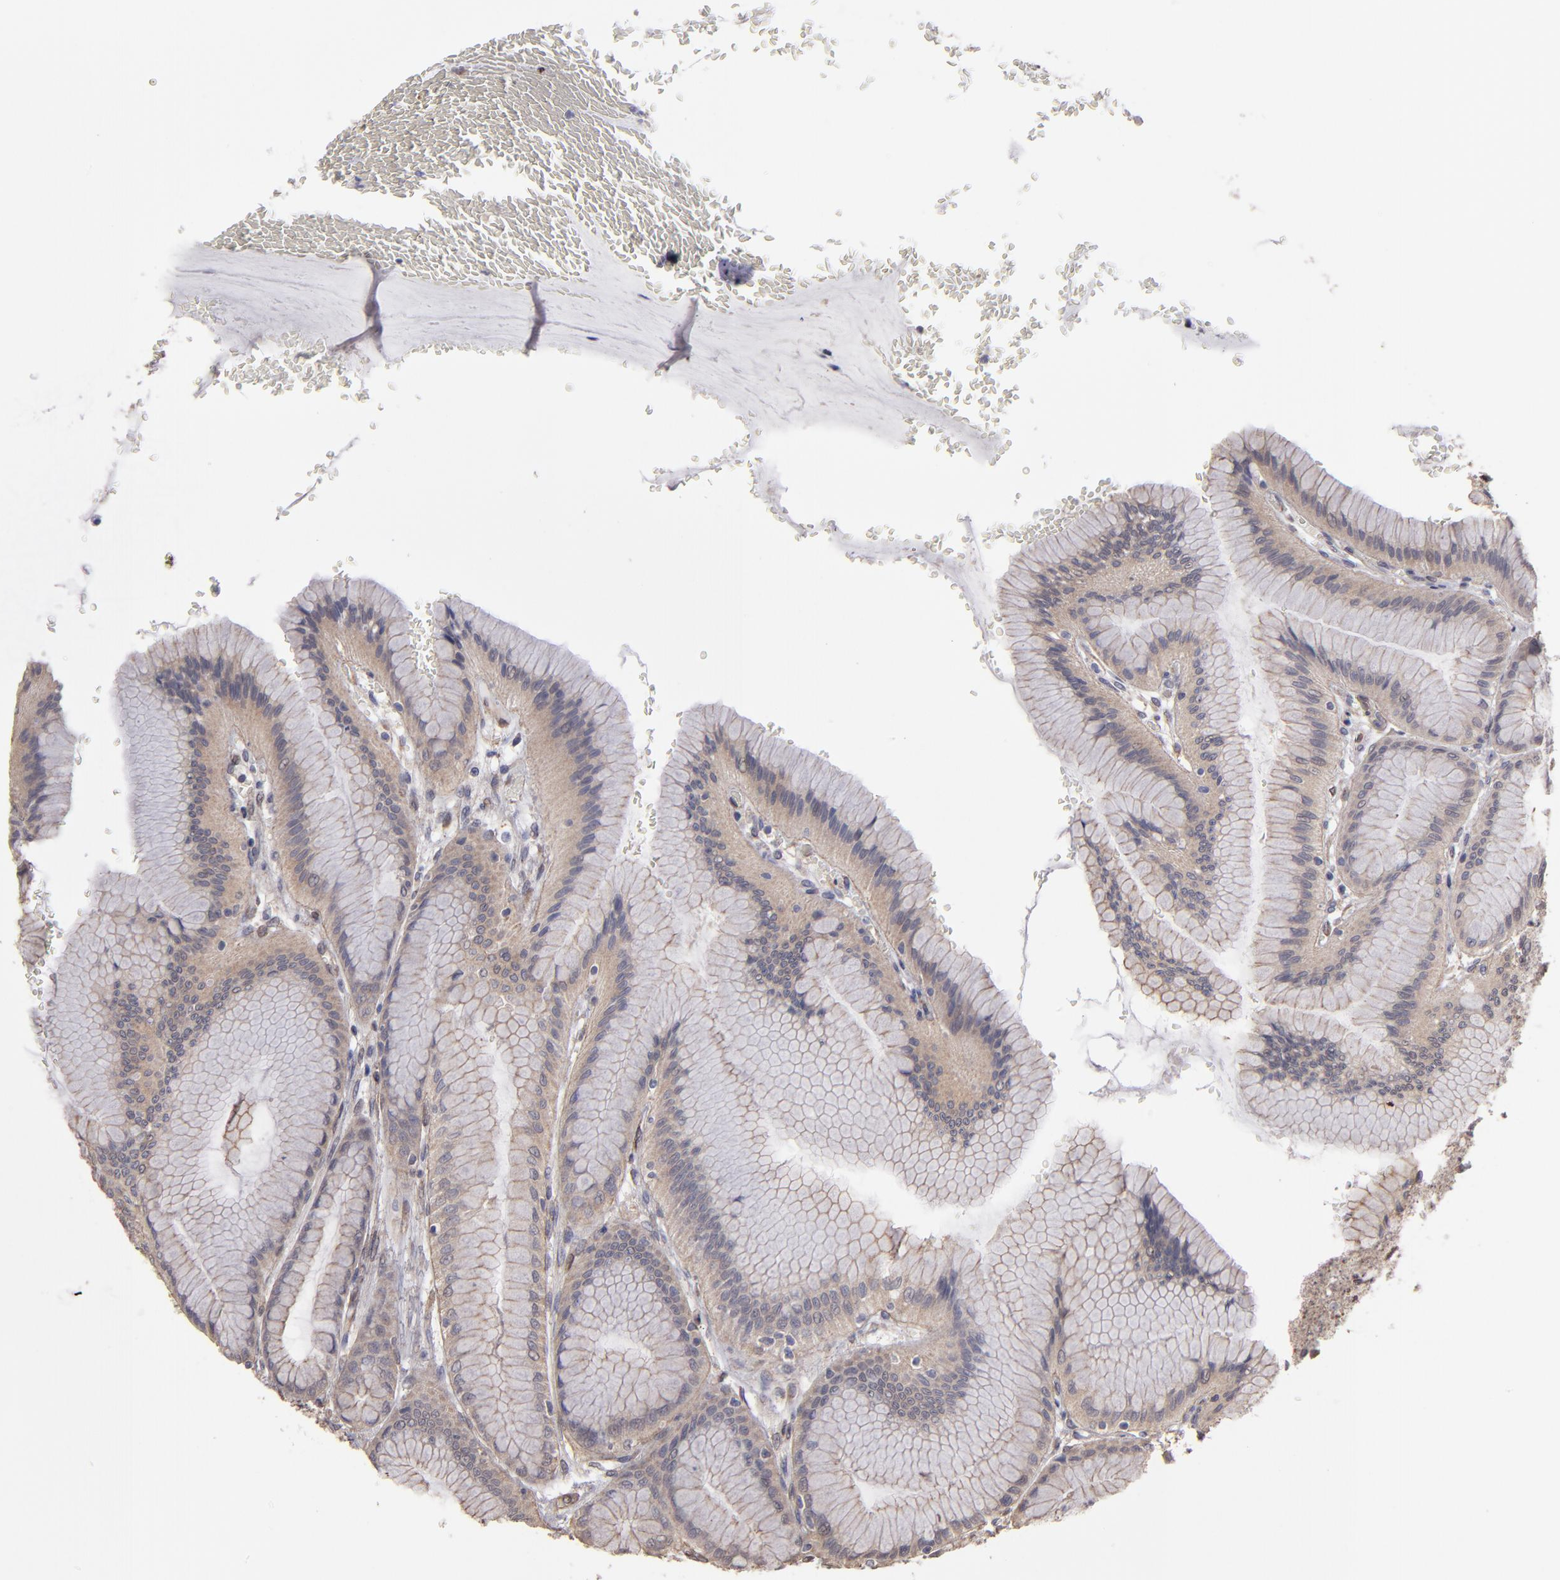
{"staining": {"intensity": "moderate", "quantity": "<25%", "location": "cytoplasmic/membranous"}, "tissue": "stomach", "cell_type": "Glandular cells", "image_type": "normal", "snomed": [{"axis": "morphology", "description": "Normal tissue, NOS"}, {"axis": "morphology", "description": "Adenocarcinoma, NOS"}, {"axis": "topography", "description": "Stomach"}, {"axis": "topography", "description": "Stomach, lower"}], "caption": "This micrograph reveals IHC staining of benign human stomach, with low moderate cytoplasmic/membranous positivity in approximately <25% of glandular cells.", "gene": "NDRG2", "patient": {"sex": "female", "age": 65}}